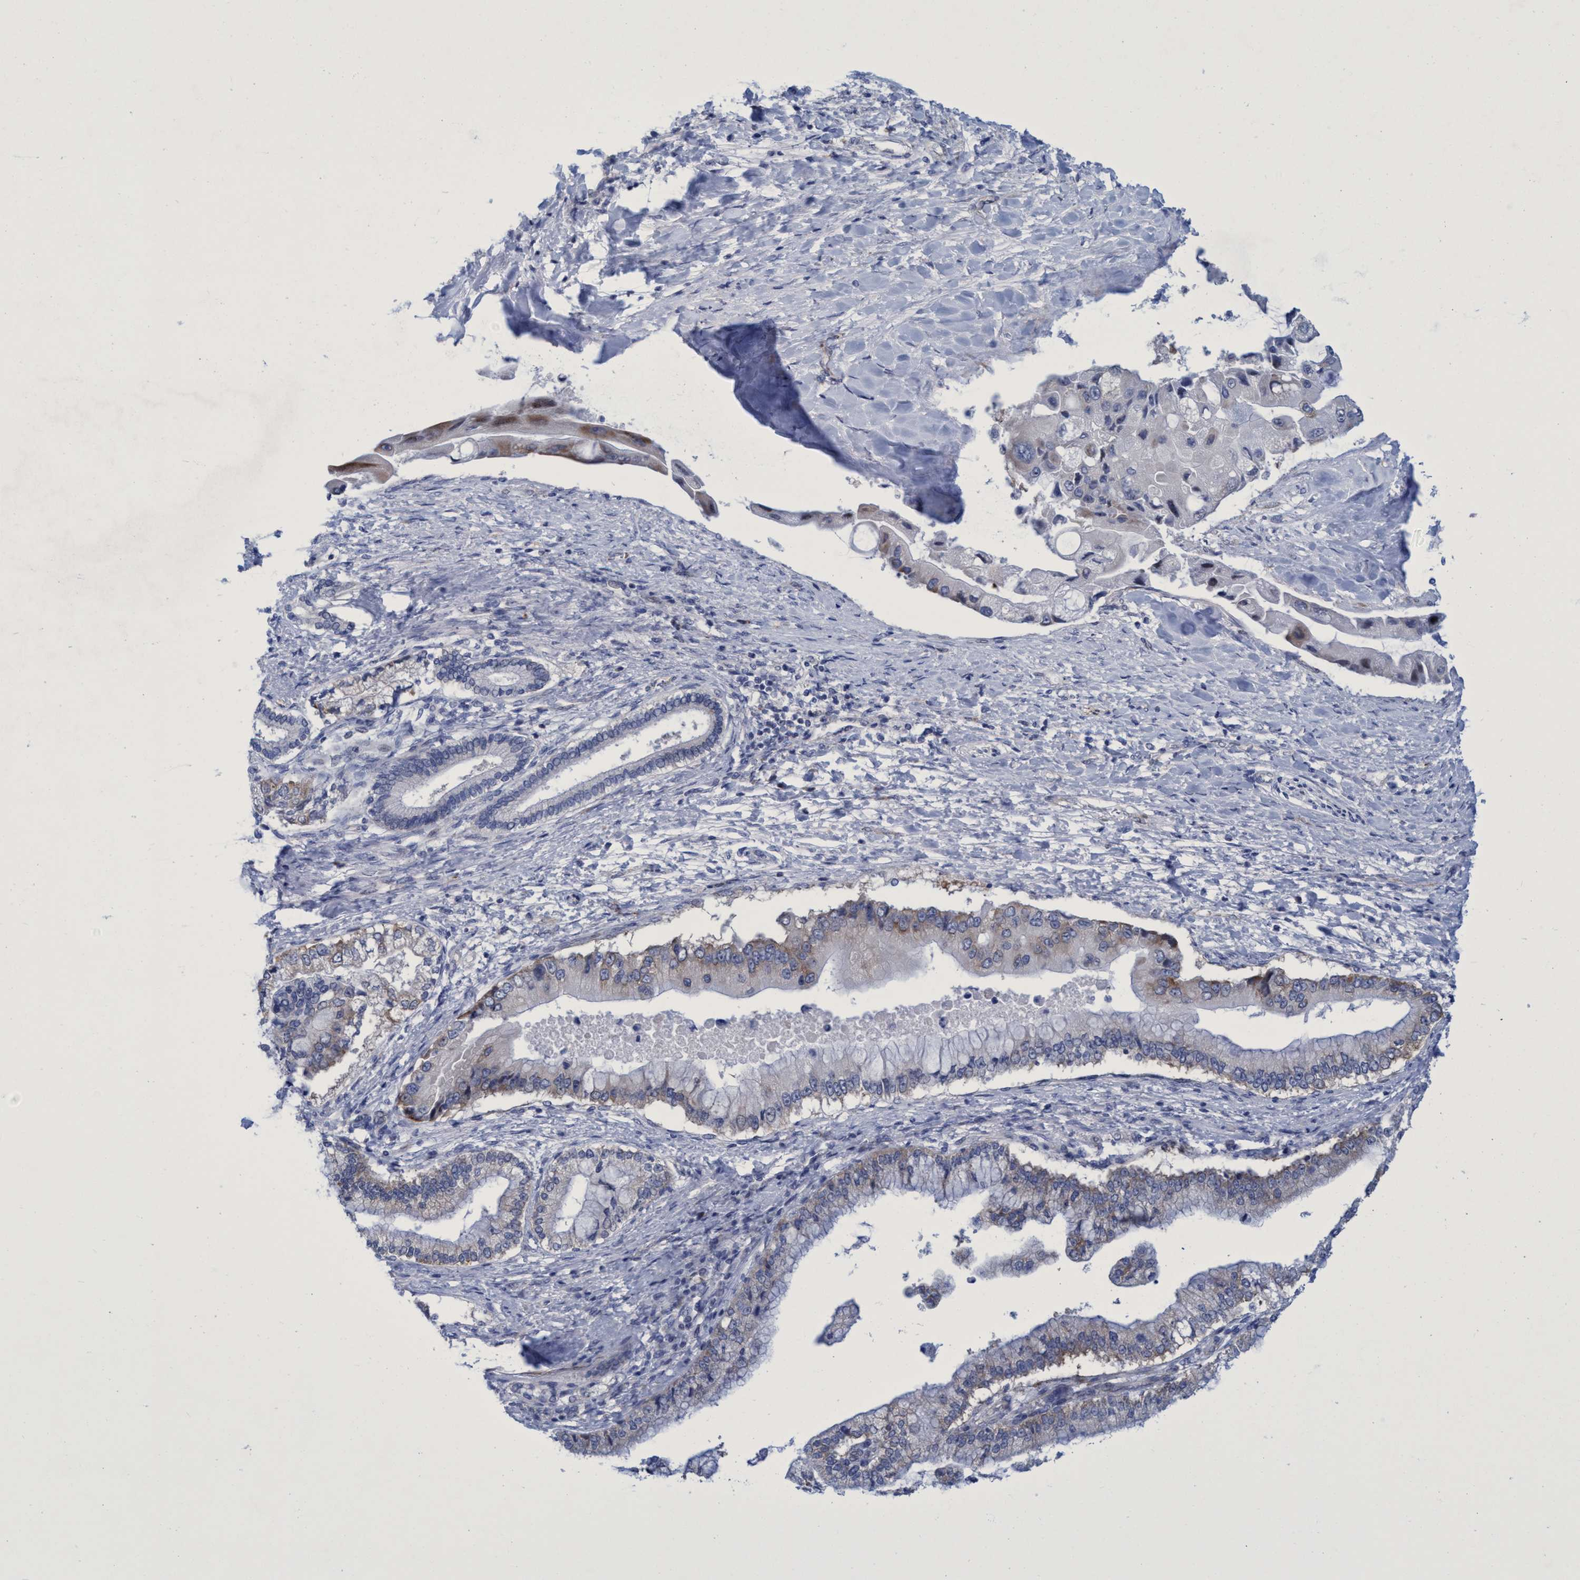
{"staining": {"intensity": "weak", "quantity": "<25%", "location": "cytoplasmic/membranous"}, "tissue": "liver cancer", "cell_type": "Tumor cells", "image_type": "cancer", "snomed": [{"axis": "morphology", "description": "Cholangiocarcinoma"}, {"axis": "topography", "description": "Liver"}], "caption": "Image shows no protein staining in tumor cells of liver cholangiocarcinoma tissue.", "gene": "R3HCC1", "patient": {"sex": "male", "age": 50}}